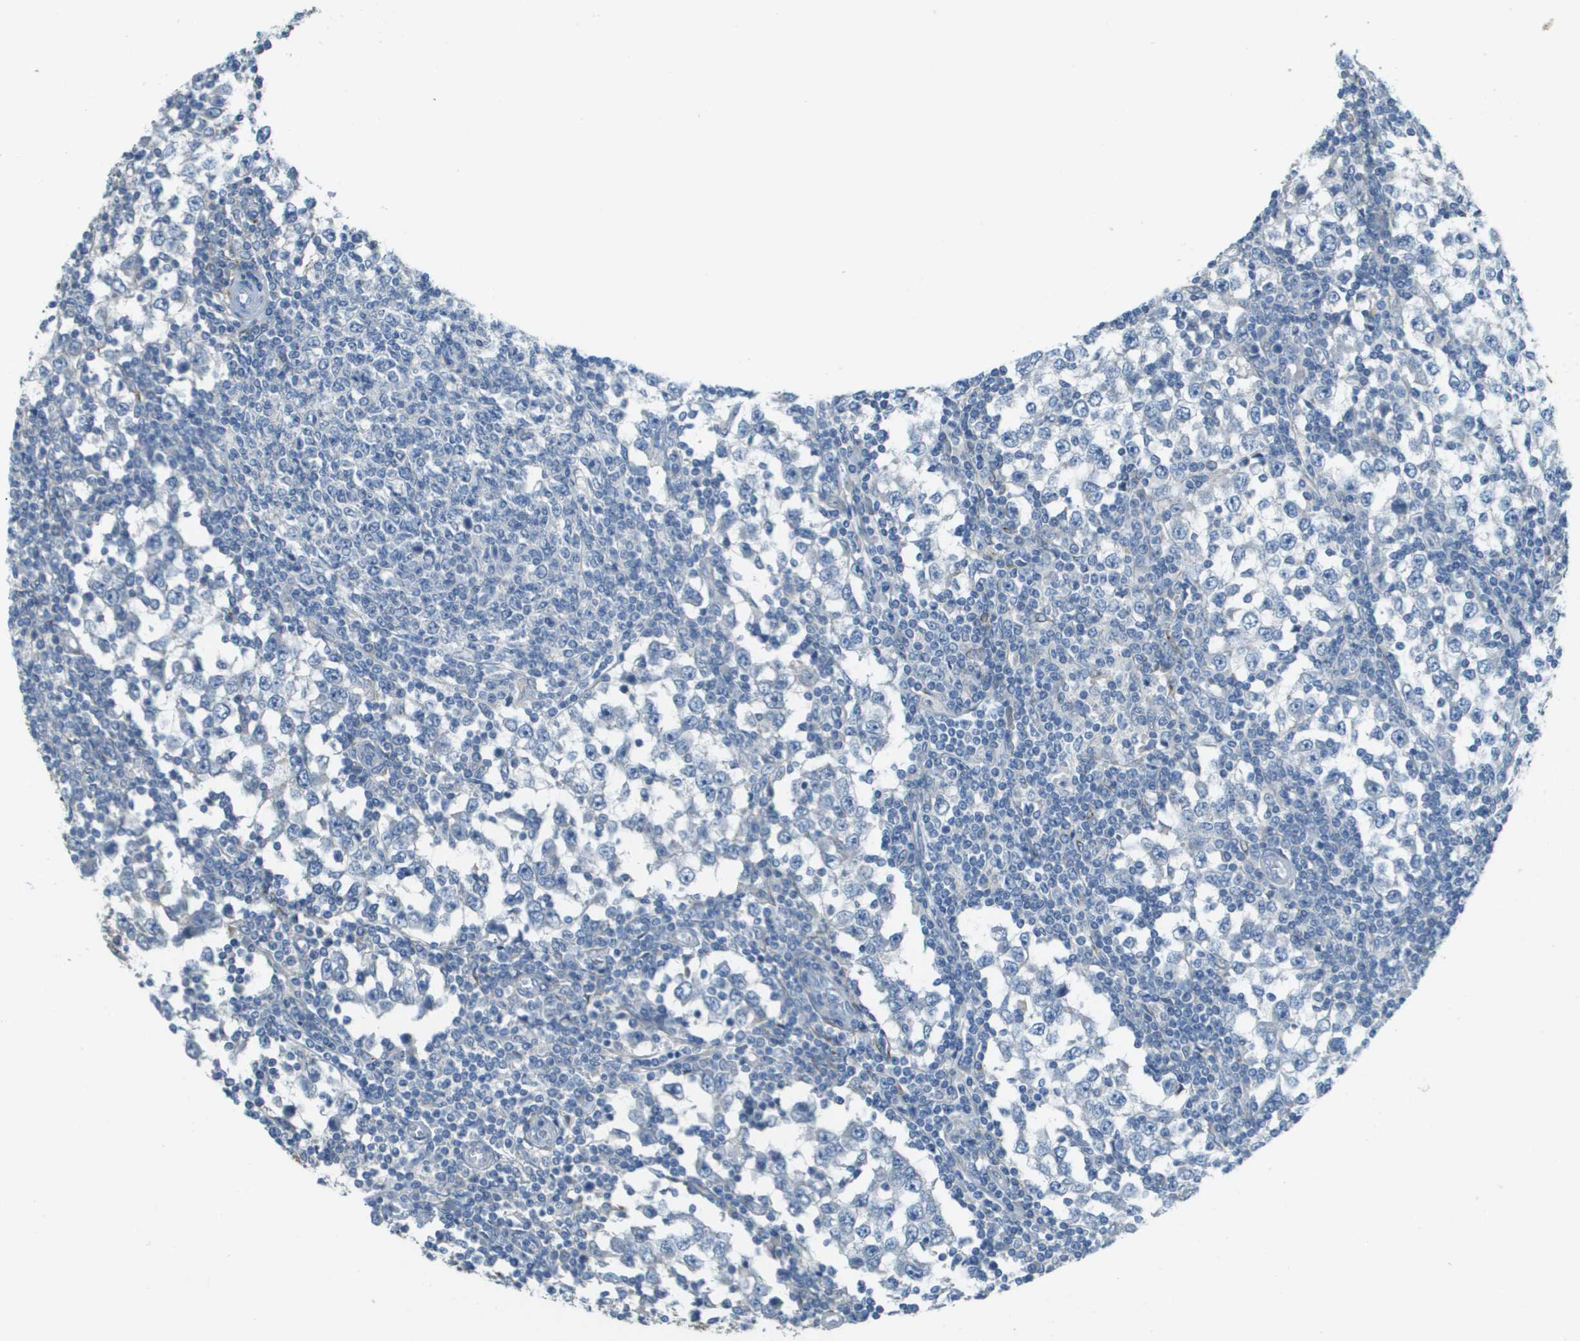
{"staining": {"intensity": "negative", "quantity": "none", "location": "none"}, "tissue": "testis cancer", "cell_type": "Tumor cells", "image_type": "cancer", "snomed": [{"axis": "morphology", "description": "Seminoma, NOS"}, {"axis": "topography", "description": "Testis"}], "caption": "This is a histopathology image of immunohistochemistry staining of testis seminoma, which shows no staining in tumor cells.", "gene": "DCN", "patient": {"sex": "male", "age": 65}}